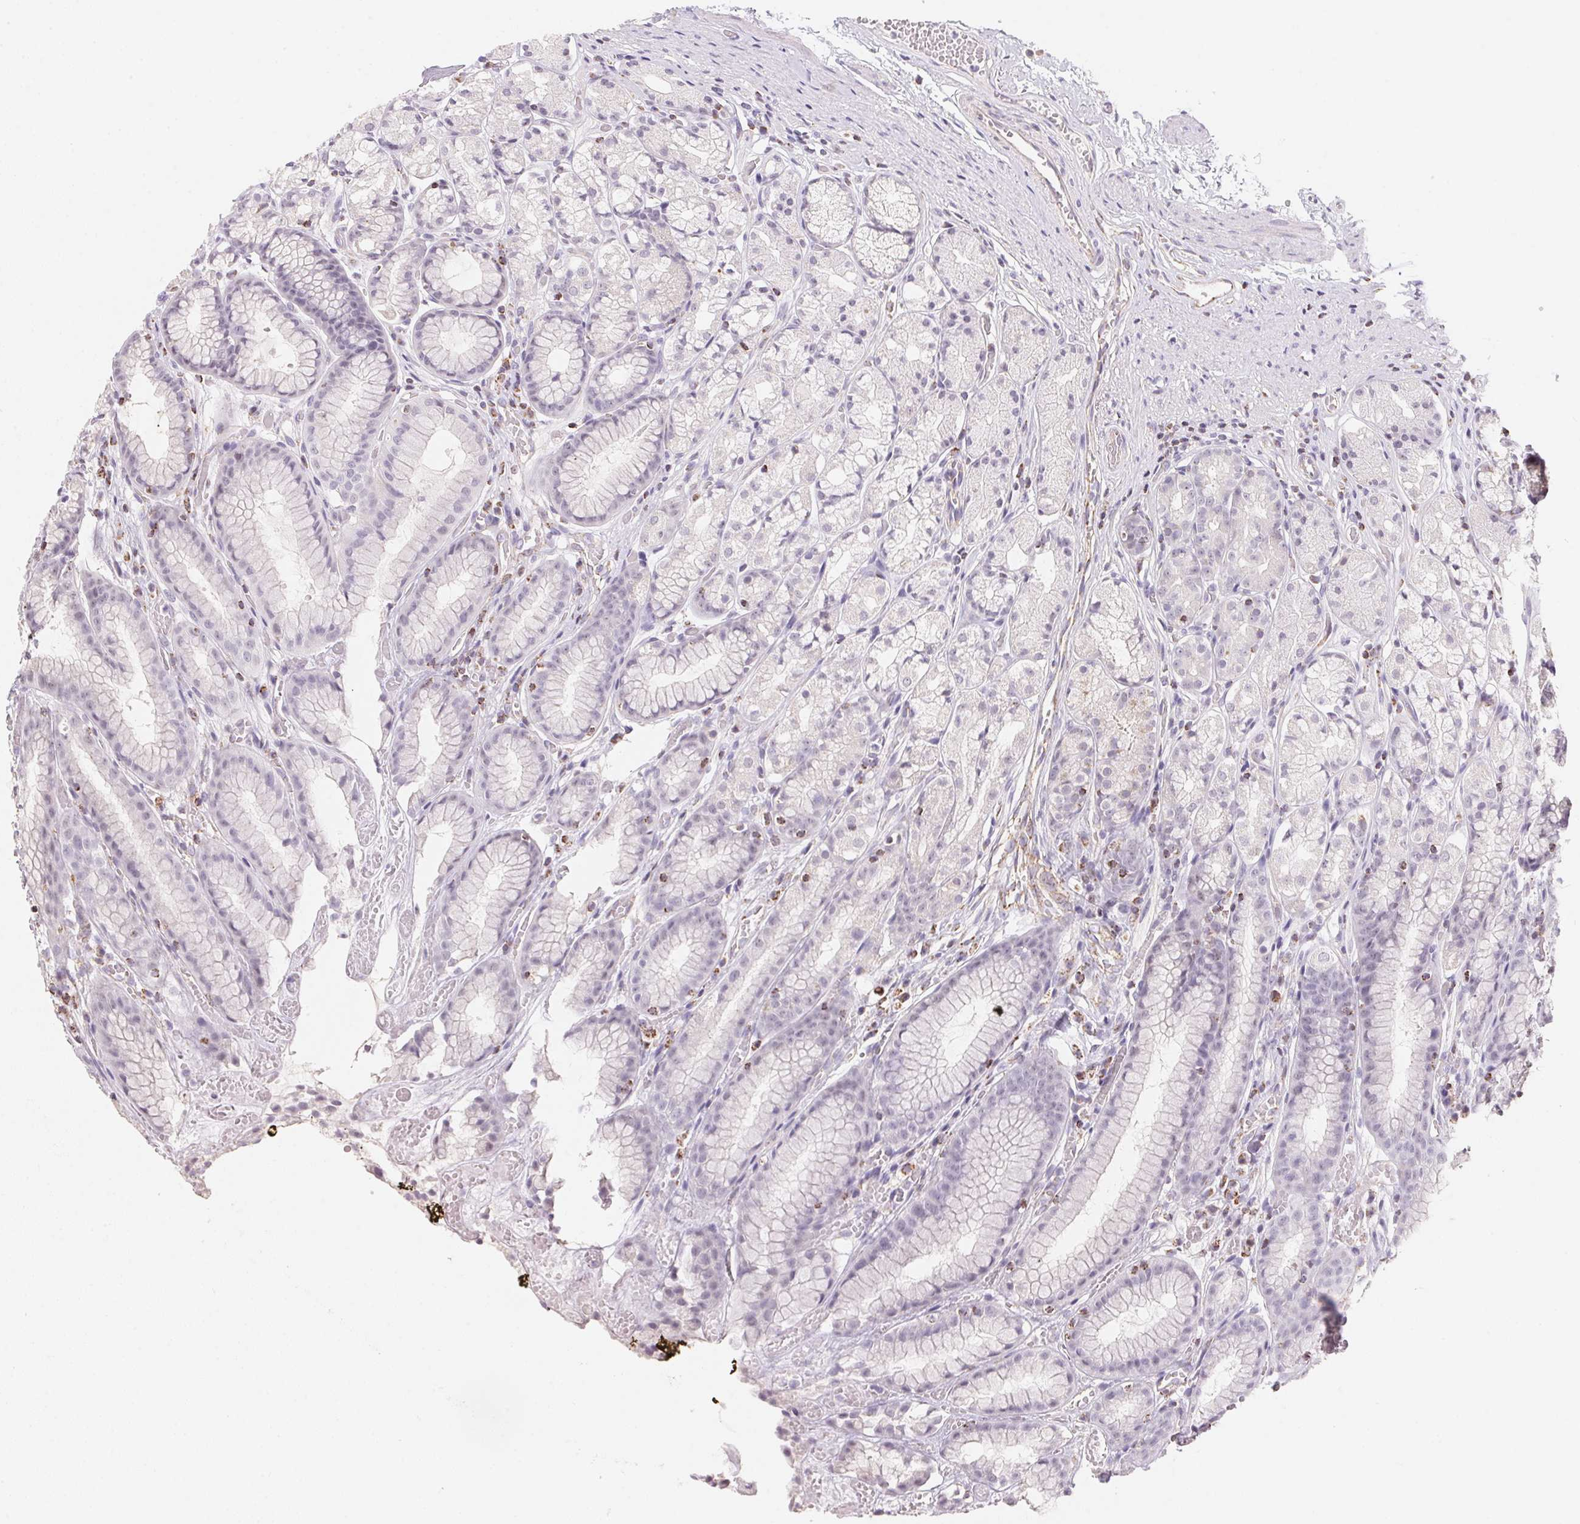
{"staining": {"intensity": "negative", "quantity": "none", "location": "none"}, "tissue": "stomach", "cell_type": "Glandular cells", "image_type": "normal", "snomed": [{"axis": "morphology", "description": "Normal tissue, NOS"}, {"axis": "topography", "description": "Stomach"}], "caption": "This photomicrograph is of benign stomach stained with immunohistochemistry (IHC) to label a protein in brown with the nuclei are counter-stained blue. There is no expression in glandular cells. (Stains: DAB (3,3'-diaminobenzidine) IHC with hematoxylin counter stain, Microscopy: brightfield microscopy at high magnification).", "gene": "GIPC2", "patient": {"sex": "male", "age": 70}}